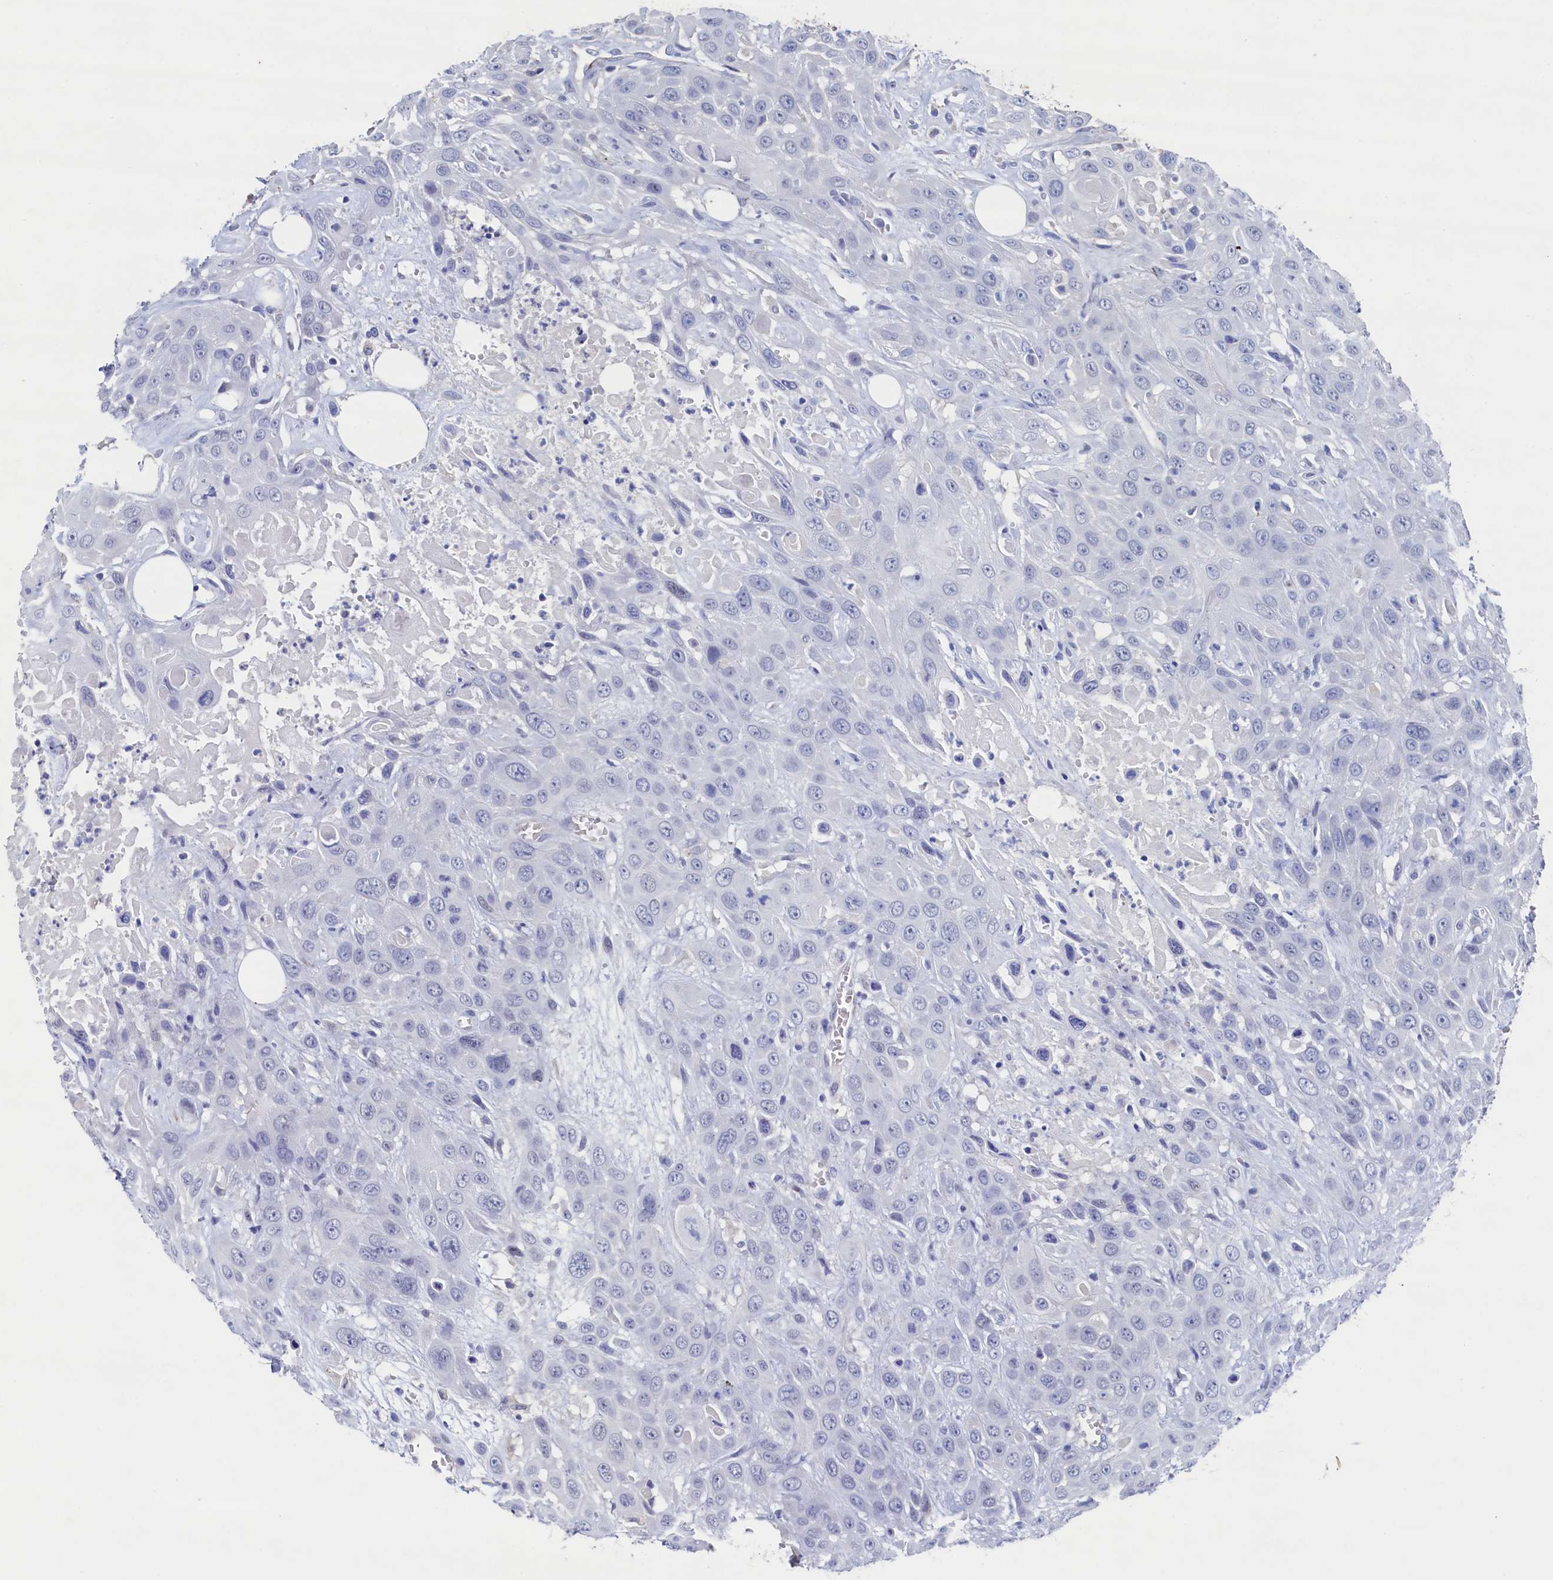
{"staining": {"intensity": "negative", "quantity": "none", "location": "none"}, "tissue": "head and neck cancer", "cell_type": "Tumor cells", "image_type": "cancer", "snomed": [{"axis": "morphology", "description": "Squamous cell carcinoma, NOS"}, {"axis": "topography", "description": "Head-Neck"}], "caption": "This is a histopathology image of immunohistochemistry (IHC) staining of squamous cell carcinoma (head and neck), which shows no staining in tumor cells. Nuclei are stained in blue.", "gene": "CBLIF", "patient": {"sex": "male", "age": 81}}